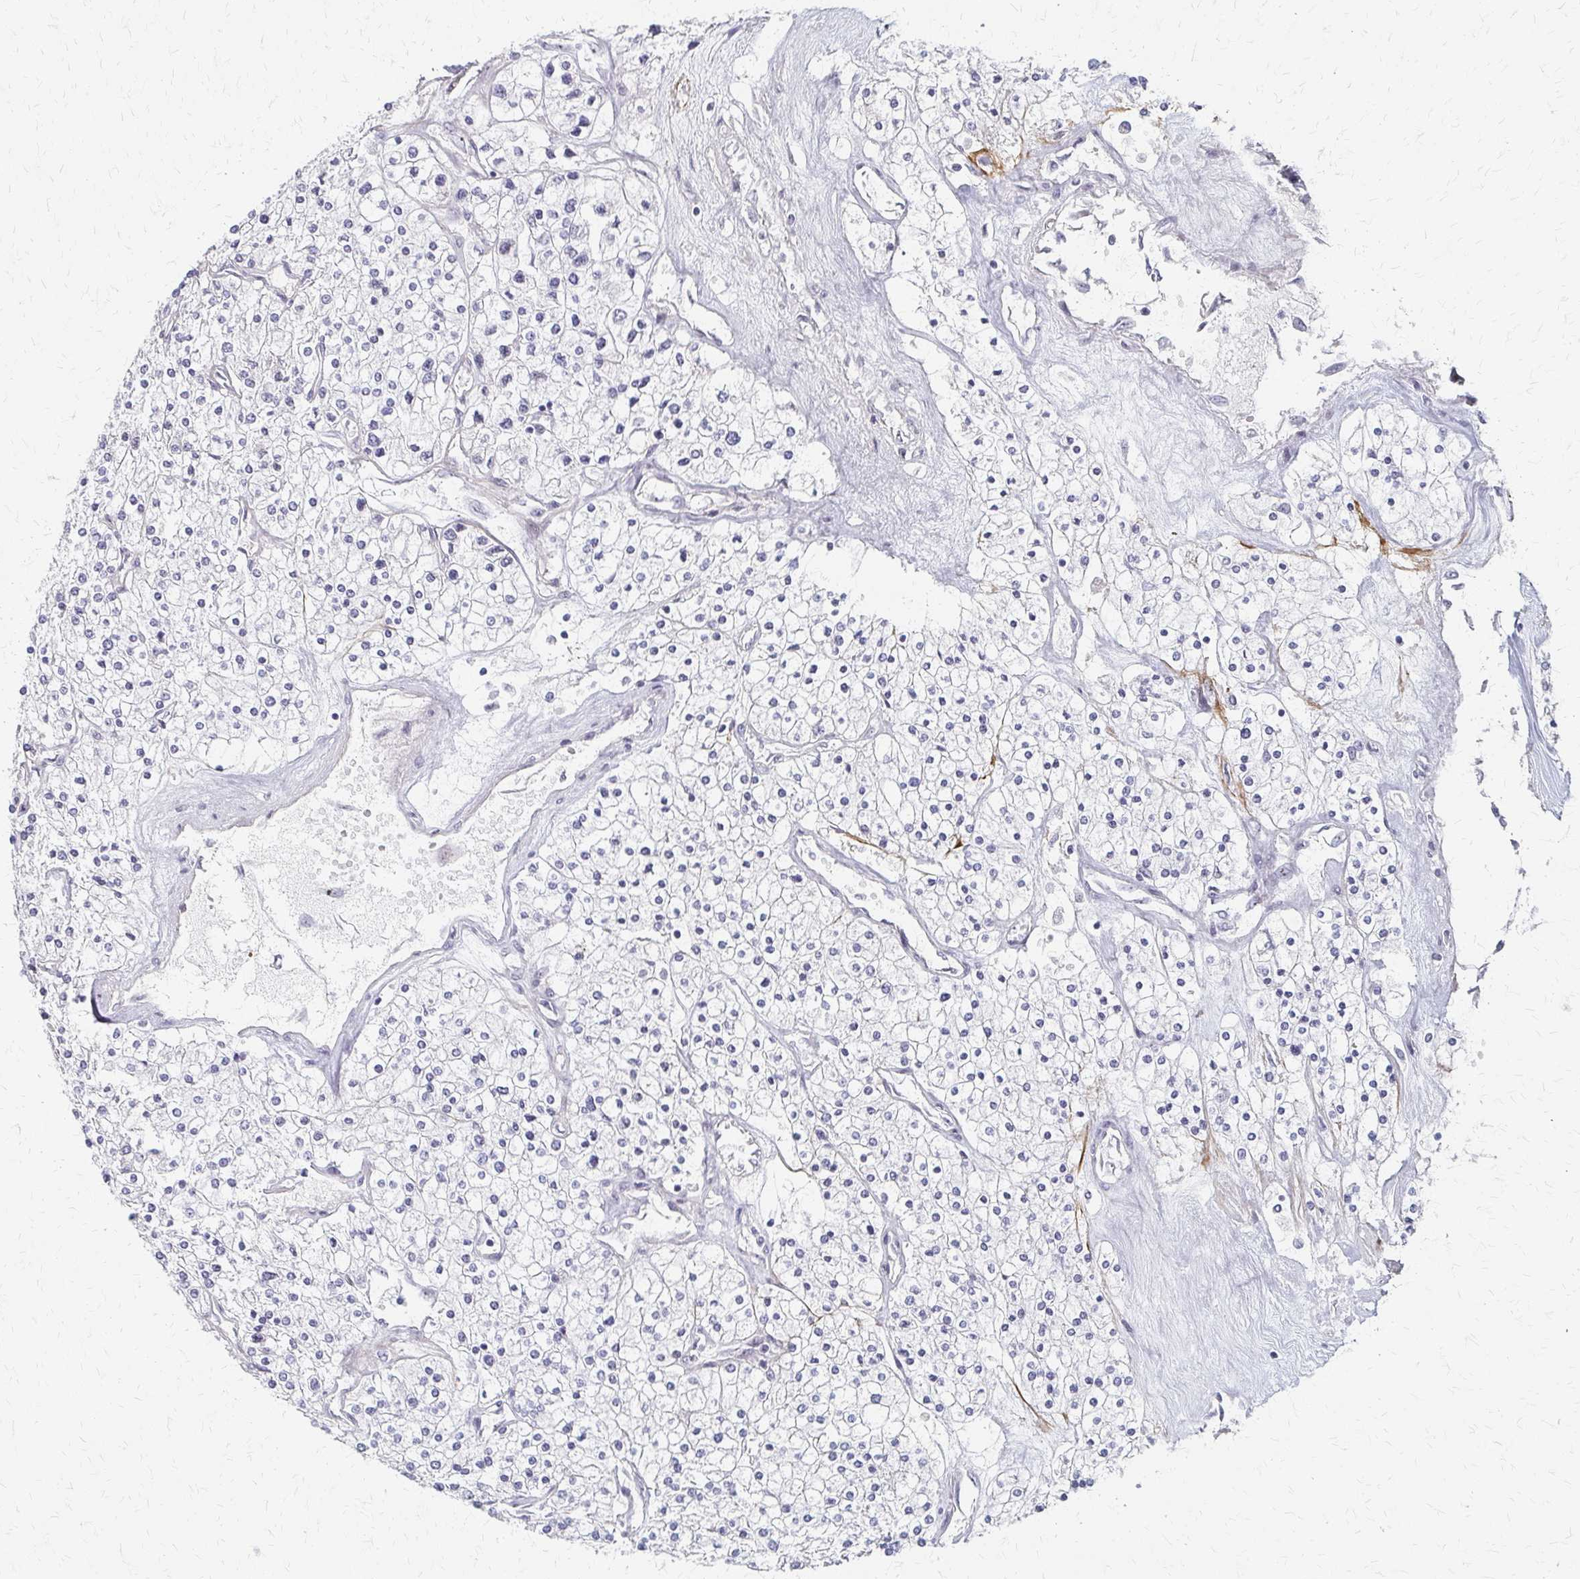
{"staining": {"intensity": "negative", "quantity": "none", "location": "none"}, "tissue": "renal cancer", "cell_type": "Tumor cells", "image_type": "cancer", "snomed": [{"axis": "morphology", "description": "Adenocarcinoma, NOS"}, {"axis": "topography", "description": "Kidney"}], "caption": "Renal cancer was stained to show a protein in brown. There is no significant positivity in tumor cells.", "gene": "PES1", "patient": {"sex": "male", "age": 80}}